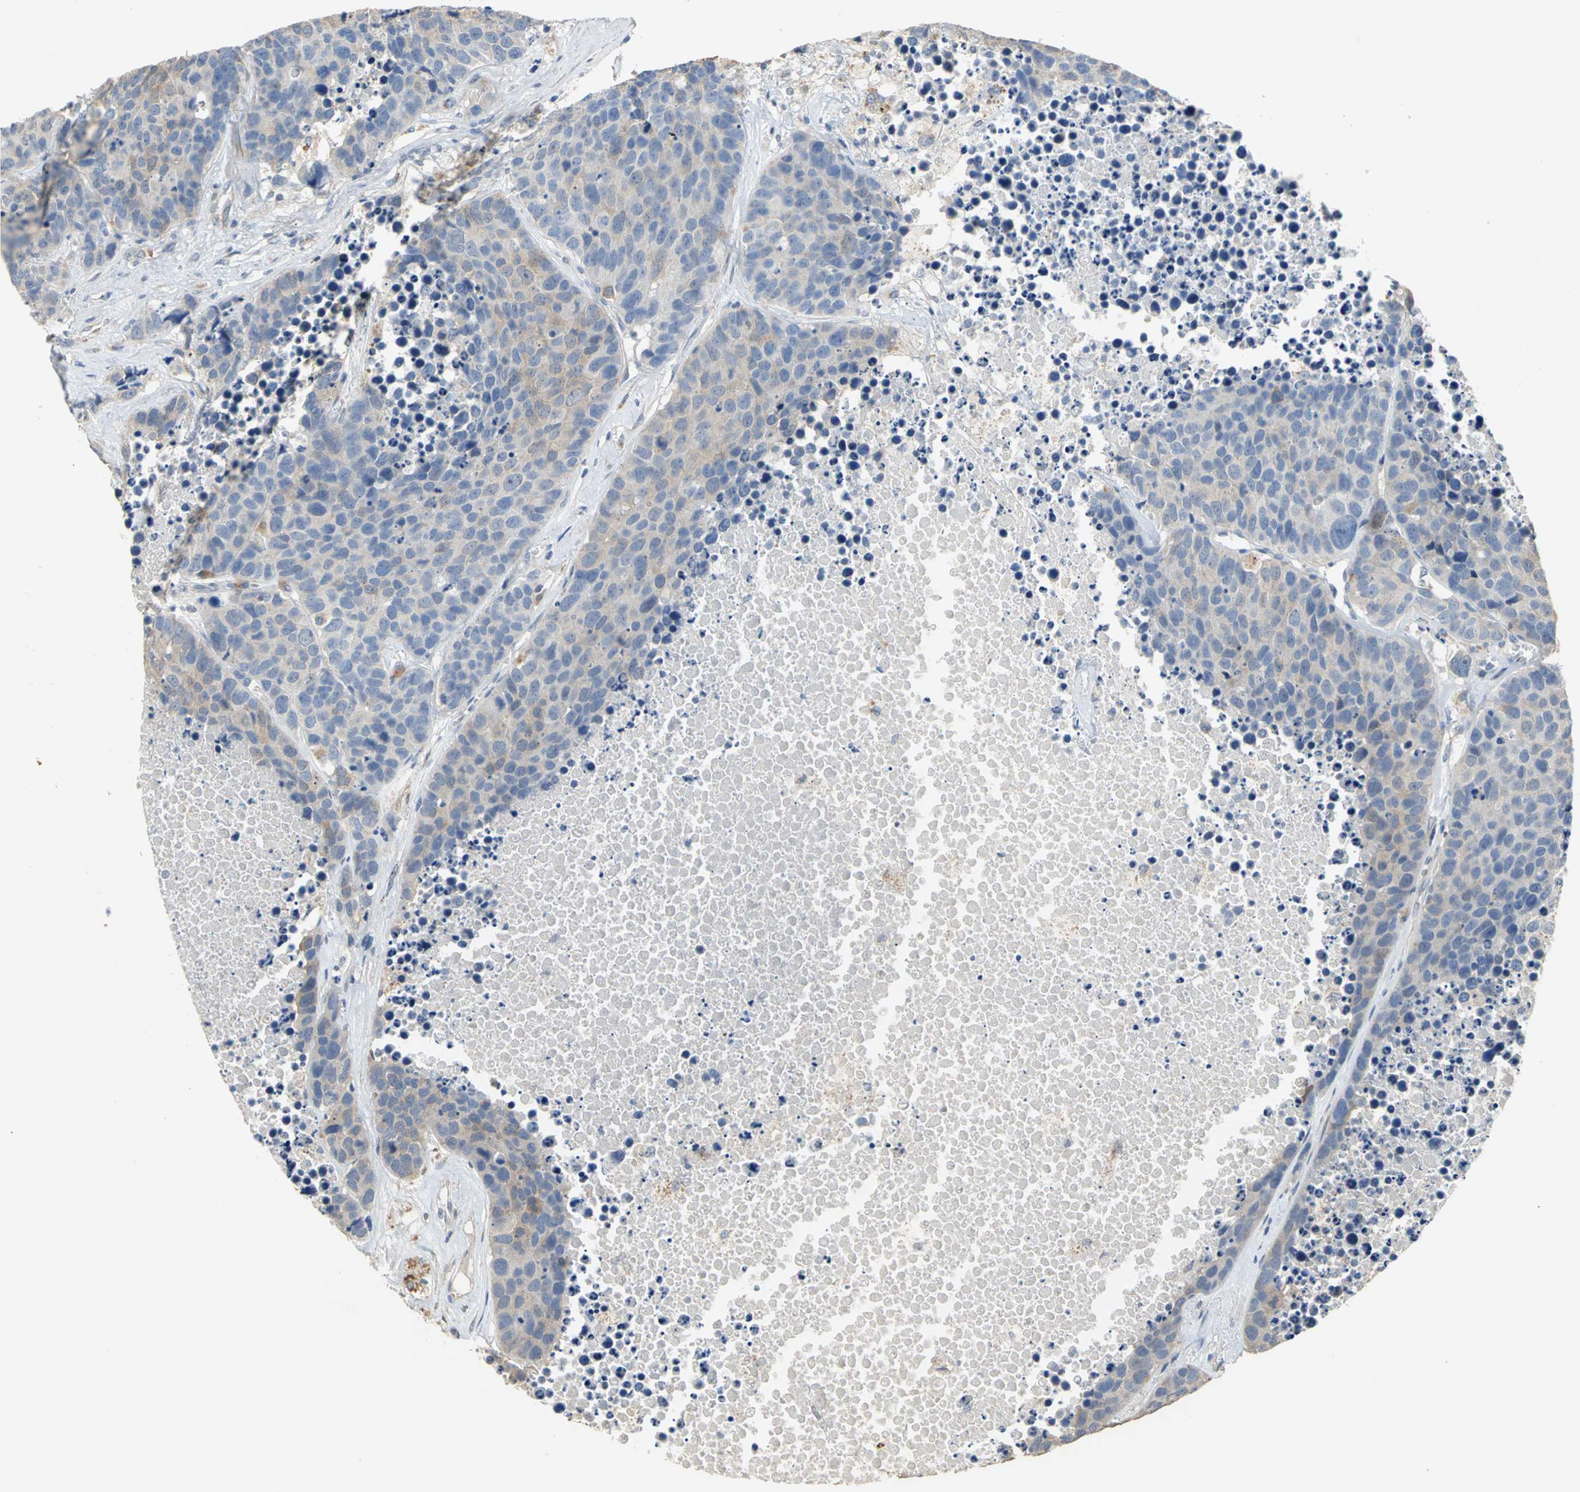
{"staining": {"intensity": "weak", "quantity": "25%-75%", "location": "cytoplasmic/membranous"}, "tissue": "carcinoid", "cell_type": "Tumor cells", "image_type": "cancer", "snomed": [{"axis": "morphology", "description": "Carcinoid, malignant, NOS"}, {"axis": "topography", "description": "Lung"}], "caption": "Malignant carcinoid stained with a brown dye reveals weak cytoplasmic/membranous positive positivity in approximately 25%-75% of tumor cells.", "gene": "IL17RB", "patient": {"sex": "male", "age": 60}}